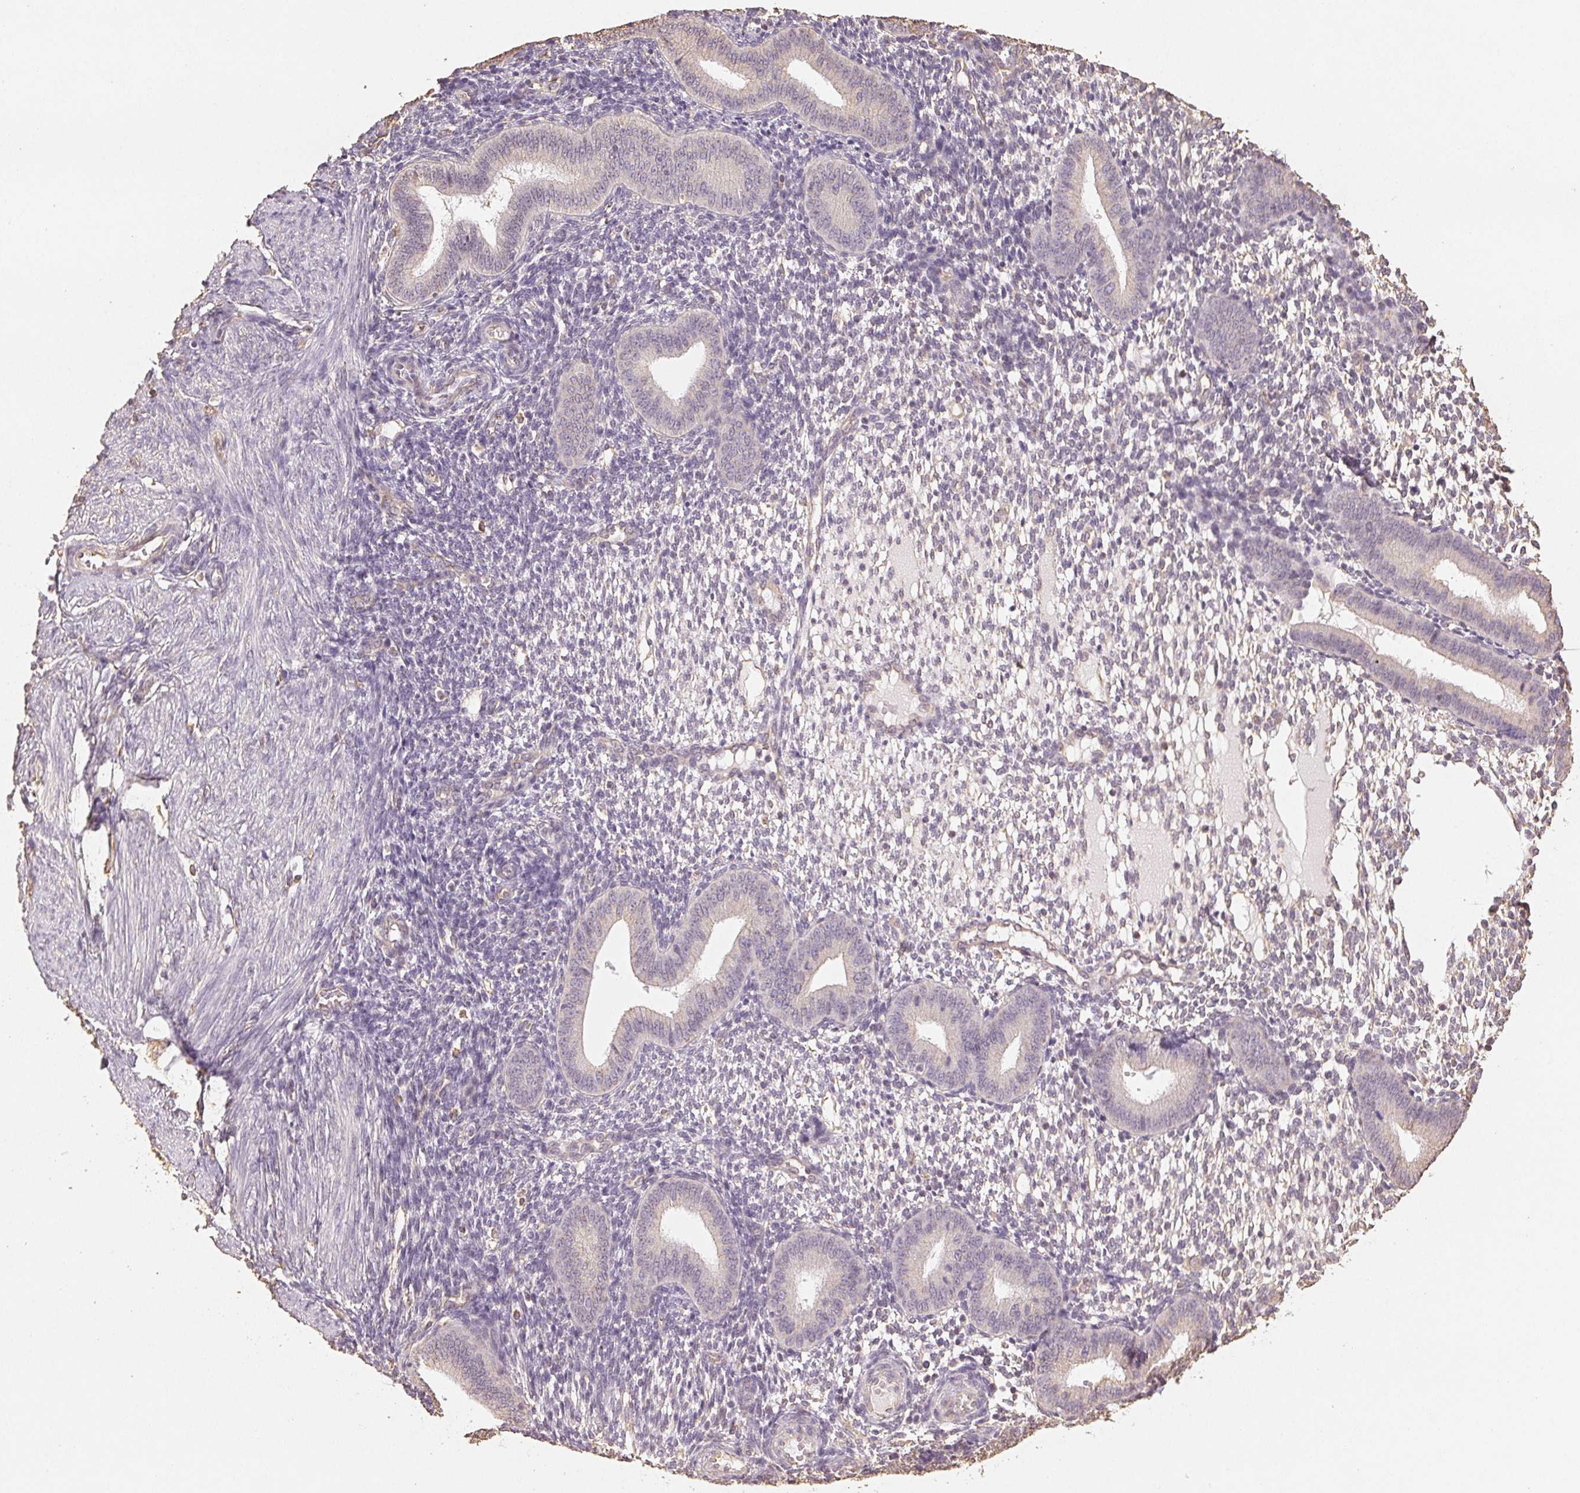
{"staining": {"intensity": "negative", "quantity": "none", "location": "none"}, "tissue": "endometrium", "cell_type": "Cells in endometrial stroma", "image_type": "normal", "snomed": [{"axis": "morphology", "description": "Normal tissue, NOS"}, {"axis": "topography", "description": "Endometrium"}], "caption": "DAB (3,3'-diaminobenzidine) immunohistochemical staining of unremarkable endometrium reveals no significant staining in cells in endometrial stroma. Brightfield microscopy of immunohistochemistry (IHC) stained with DAB (3,3'-diaminobenzidine) (brown) and hematoxylin (blue), captured at high magnification.", "gene": "COL7A1", "patient": {"sex": "female", "age": 40}}